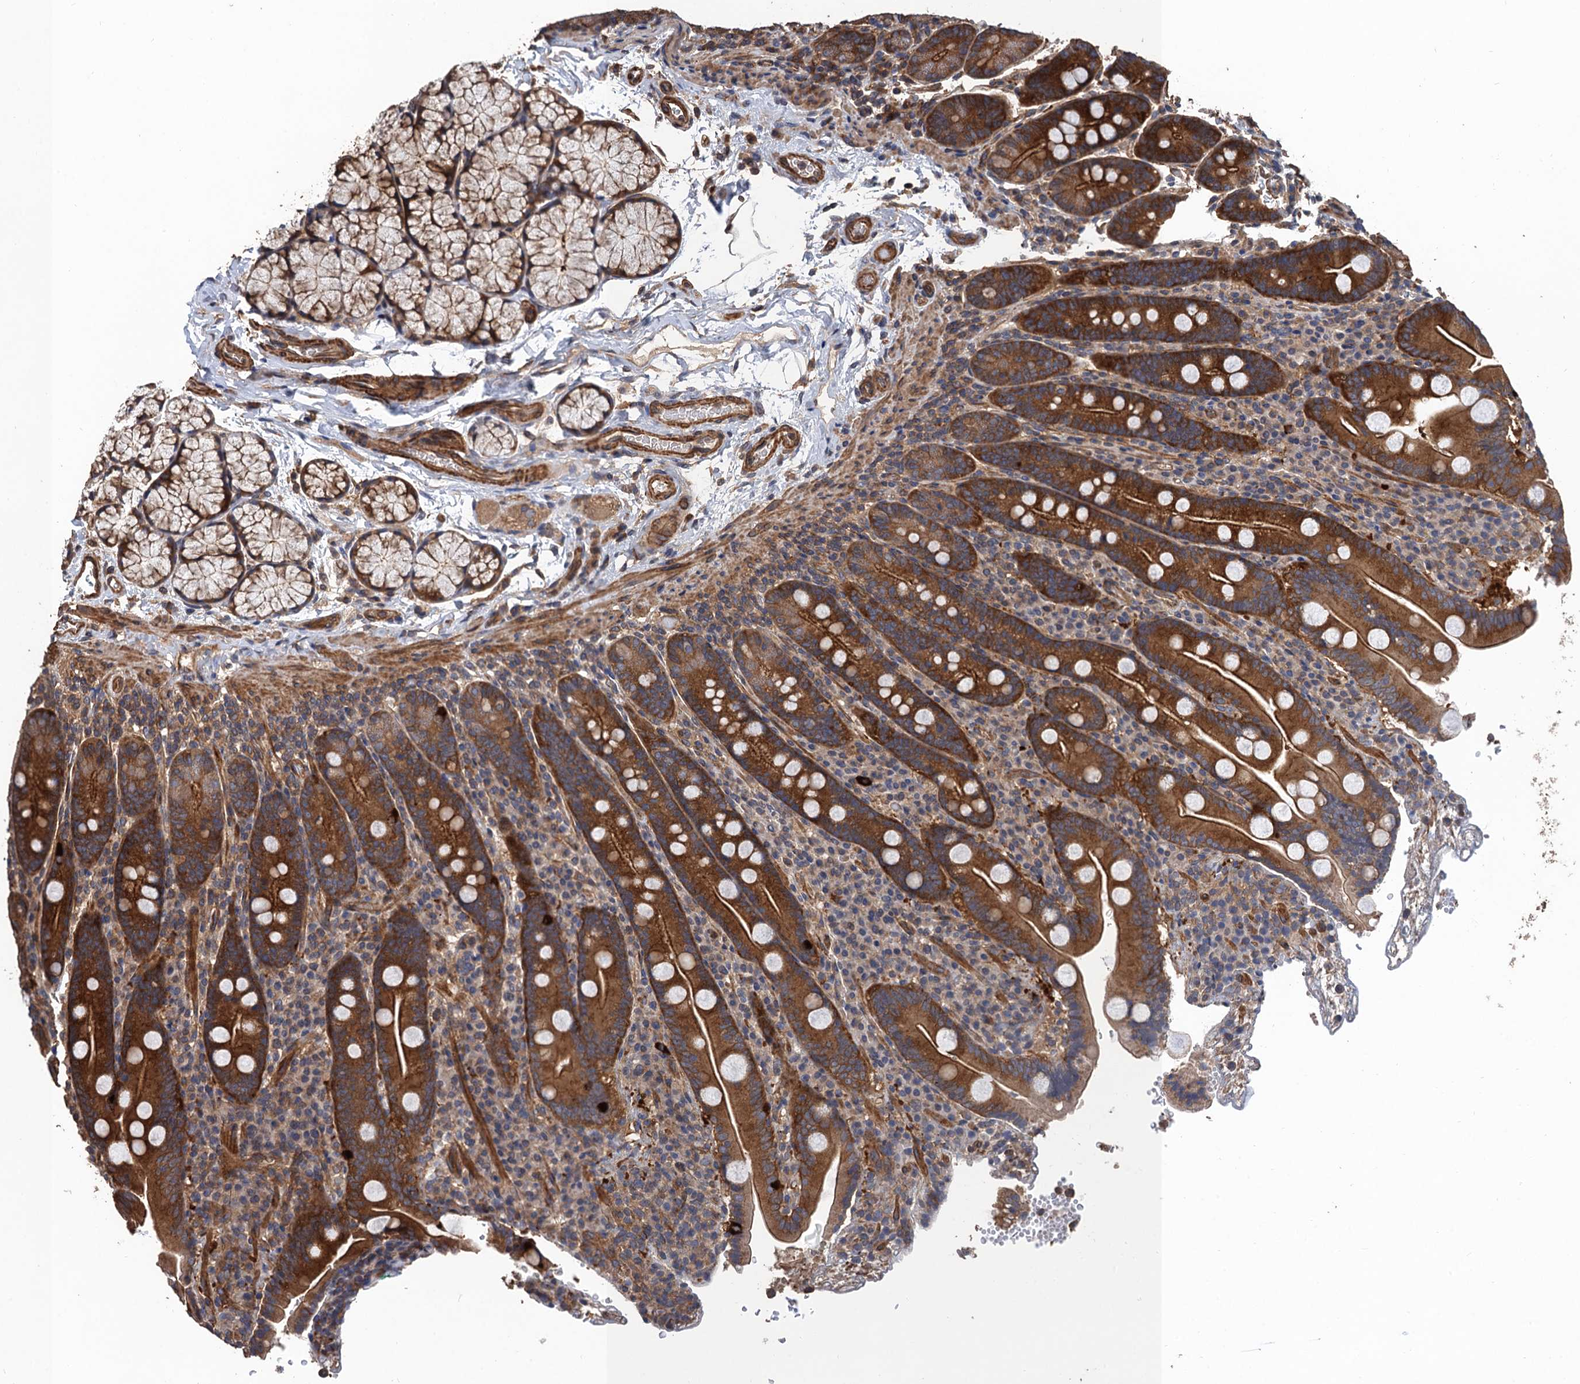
{"staining": {"intensity": "strong", "quantity": ">75%", "location": "cytoplasmic/membranous"}, "tissue": "duodenum", "cell_type": "Glandular cells", "image_type": "normal", "snomed": [{"axis": "morphology", "description": "Normal tissue, NOS"}, {"axis": "topography", "description": "Duodenum"}], "caption": "High-magnification brightfield microscopy of unremarkable duodenum stained with DAB (brown) and counterstained with hematoxylin (blue). glandular cells exhibit strong cytoplasmic/membranous positivity is seen in about>75% of cells. (DAB (3,3'-diaminobenzidine) IHC, brown staining for protein, blue staining for nuclei).", "gene": "PPP4R1", "patient": {"sex": "male", "age": 35}}